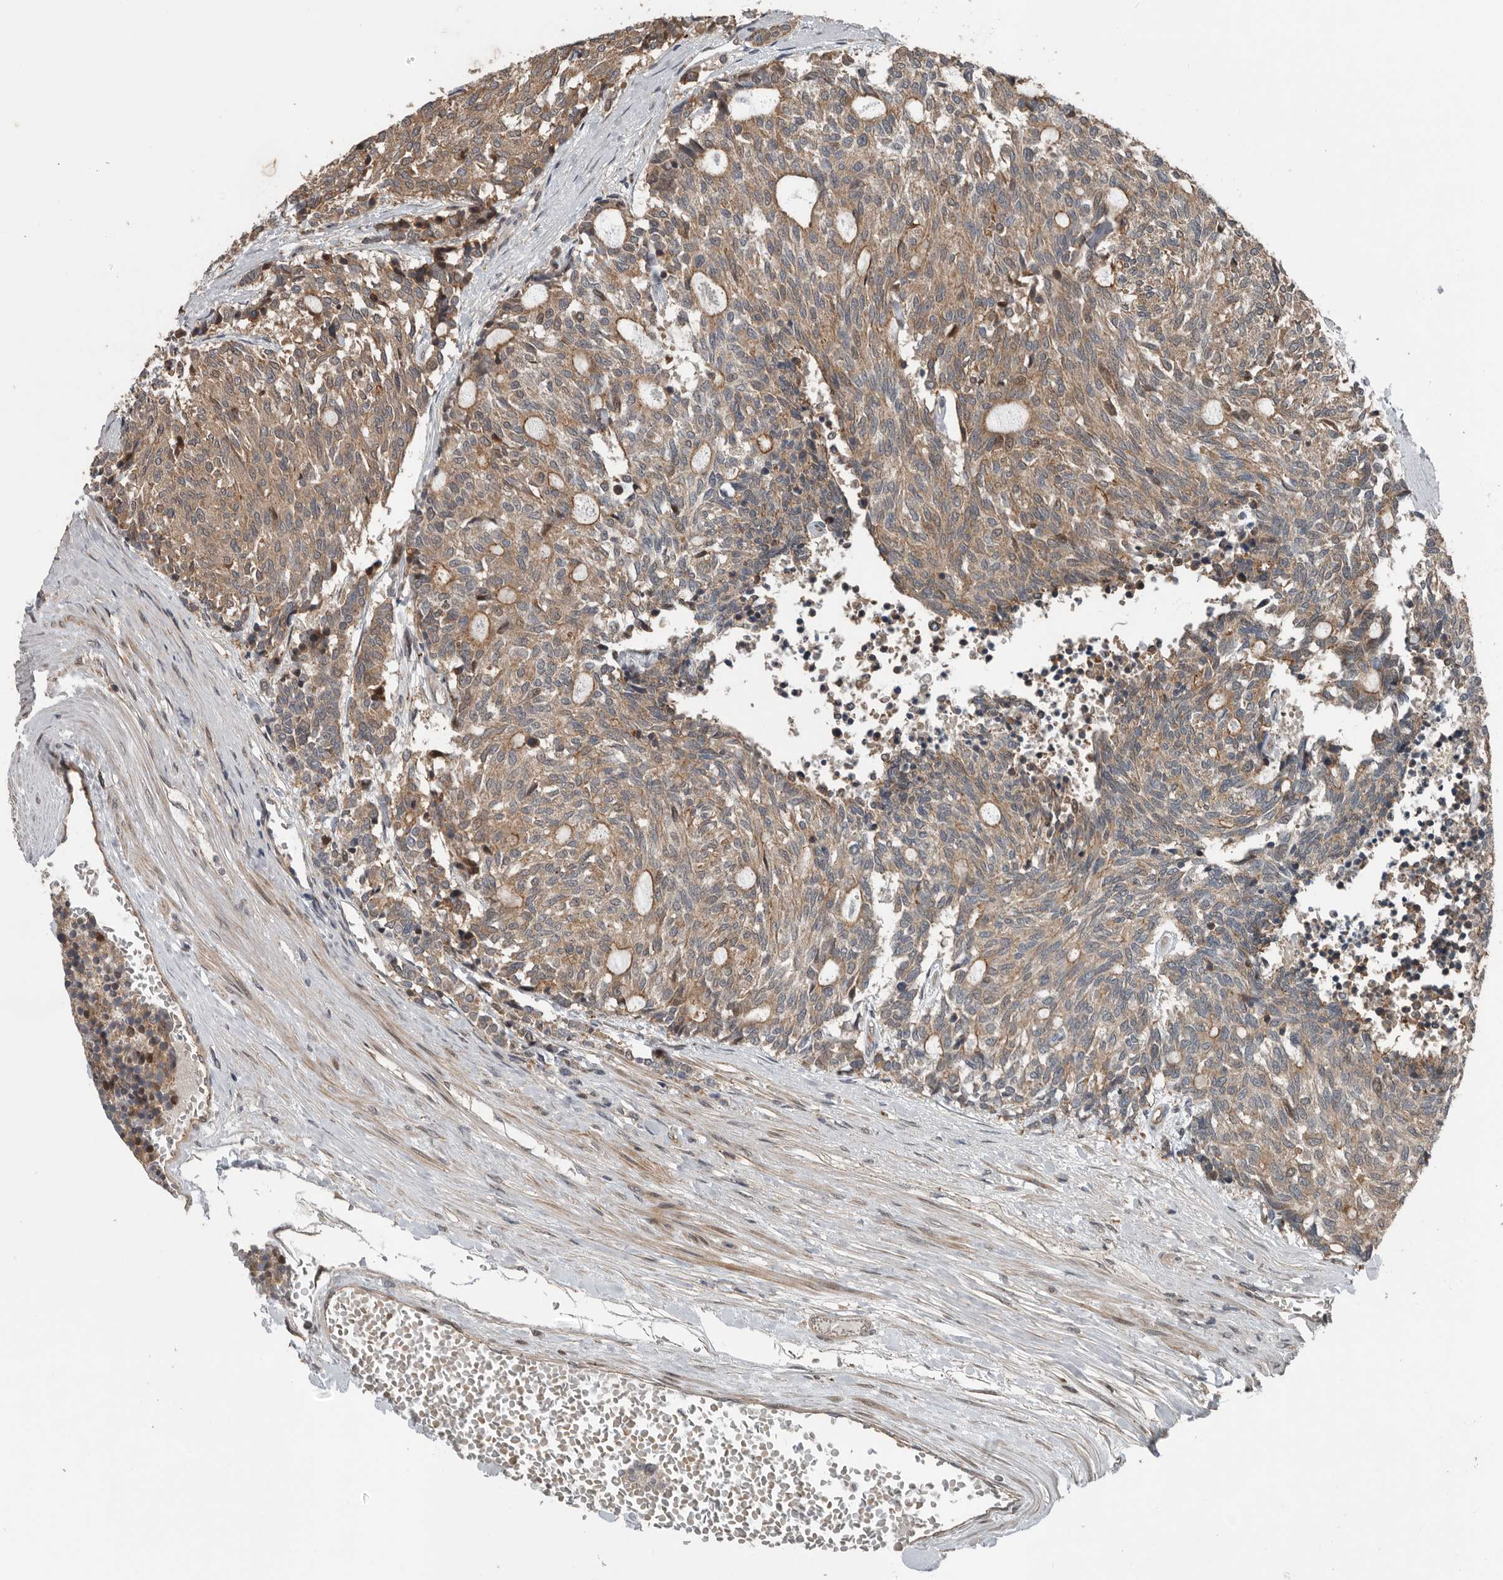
{"staining": {"intensity": "moderate", "quantity": ">75%", "location": "cytoplasmic/membranous"}, "tissue": "carcinoid", "cell_type": "Tumor cells", "image_type": "cancer", "snomed": [{"axis": "morphology", "description": "Carcinoid, malignant, NOS"}, {"axis": "topography", "description": "Pancreas"}], "caption": "Immunohistochemistry (IHC) of carcinoid displays medium levels of moderate cytoplasmic/membranous expression in about >75% of tumor cells.", "gene": "YOD1", "patient": {"sex": "female", "age": 54}}